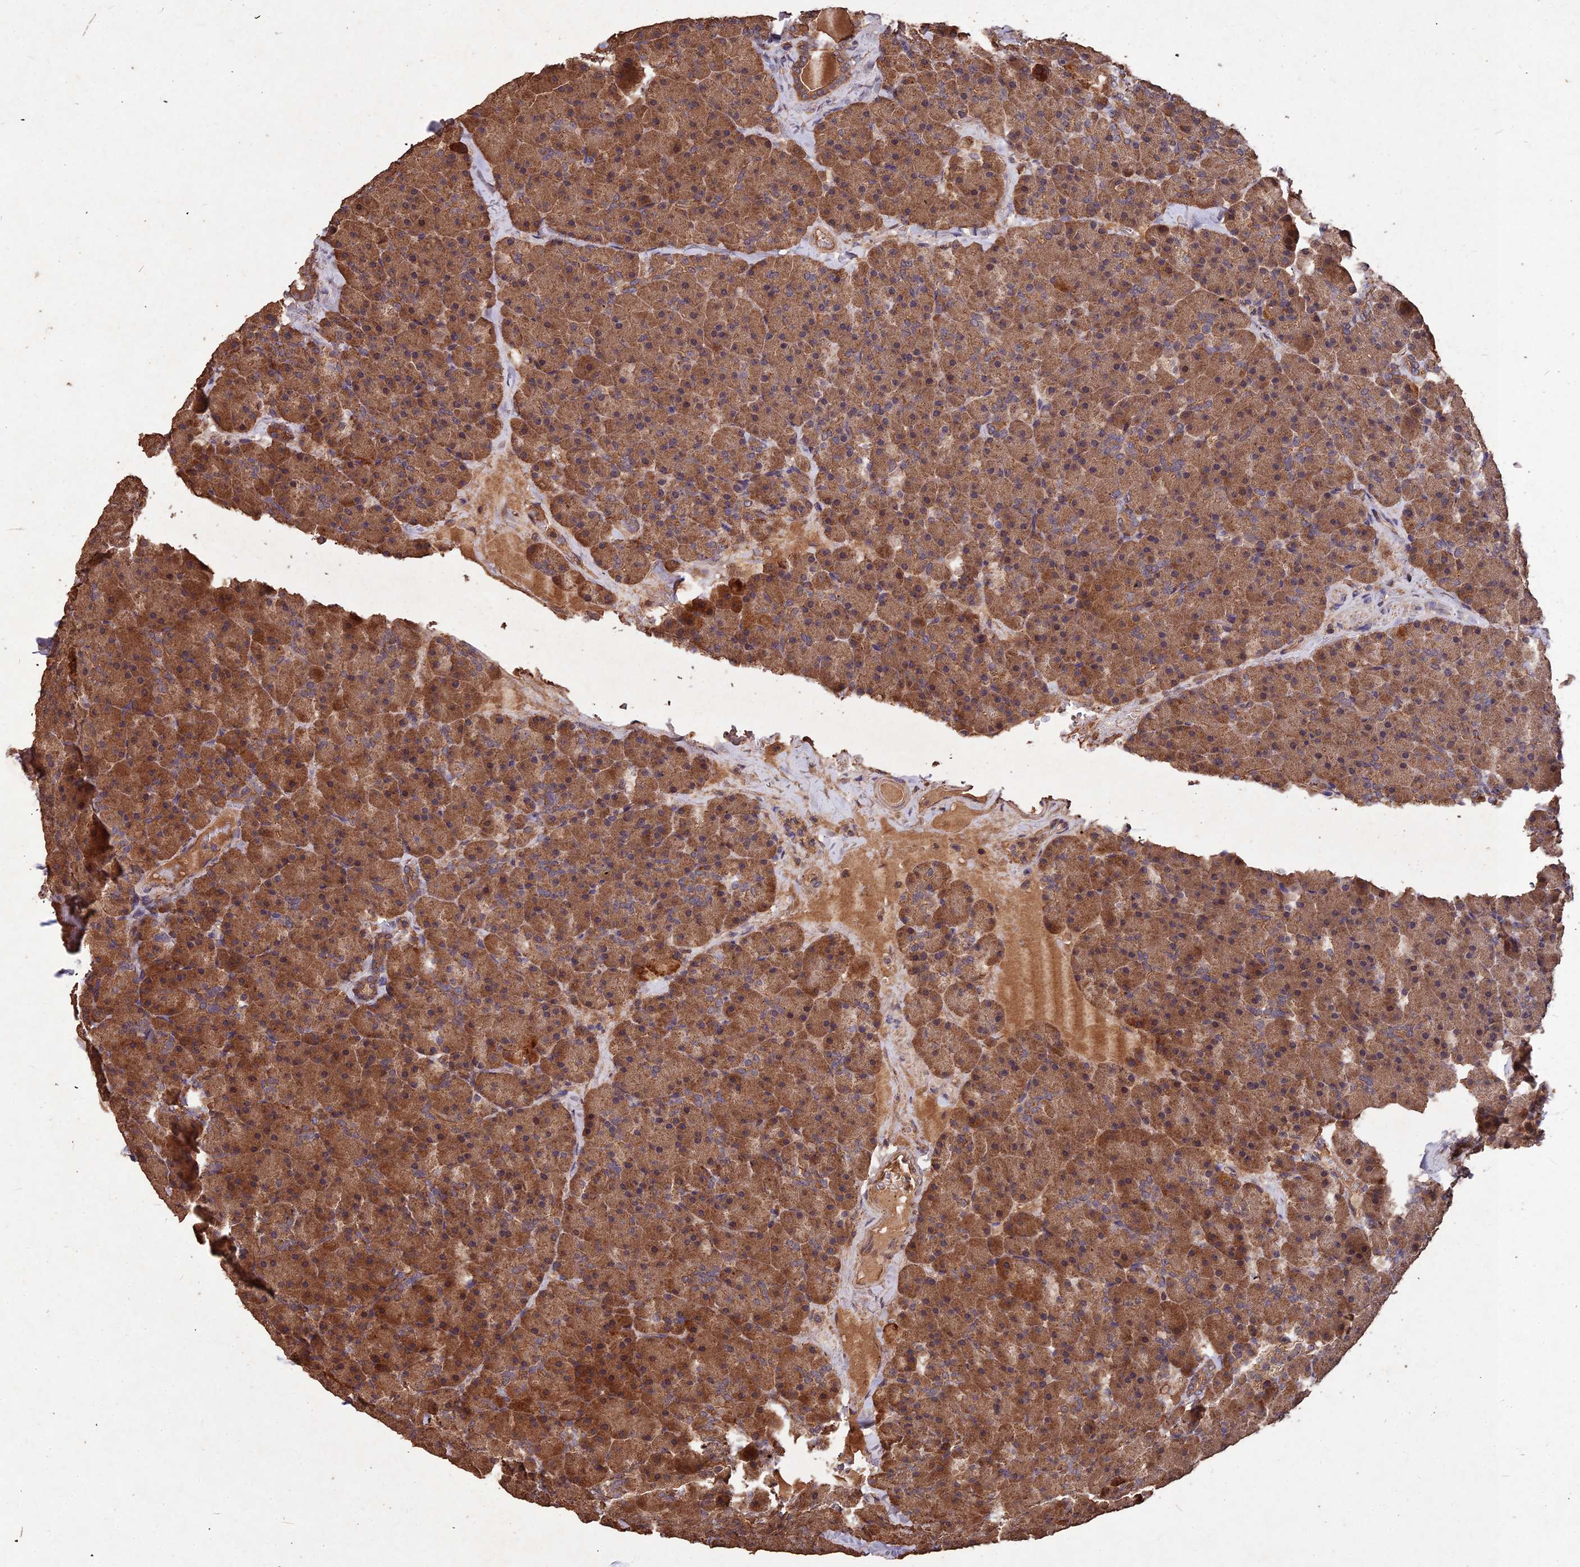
{"staining": {"intensity": "strong", "quantity": ">75%", "location": "cytoplasmic/membranous"}, "tissue": "pancreas", "cell_type": "Exocrine glandular cells", "image_type": "normal", "snomed": [{"axis": "morphology", "description": "Normal tissue, NOS"}, {"axis": "topography", "description": "Pancreas"}], "caption": "Immunohistochemical staining of unremarkable pancreas demonstrates strong cytoplasmic/membranous protein expression in approximately >75% of exocrine glandular cells. (Stains: DAB (3,3'-diaminobenzidine) in brown, nuclei in blue, Microscopy: brightfield microscopy at high magnification).", "gene": "SYMPK", "patient": {"sex": "male", "age": 36}}